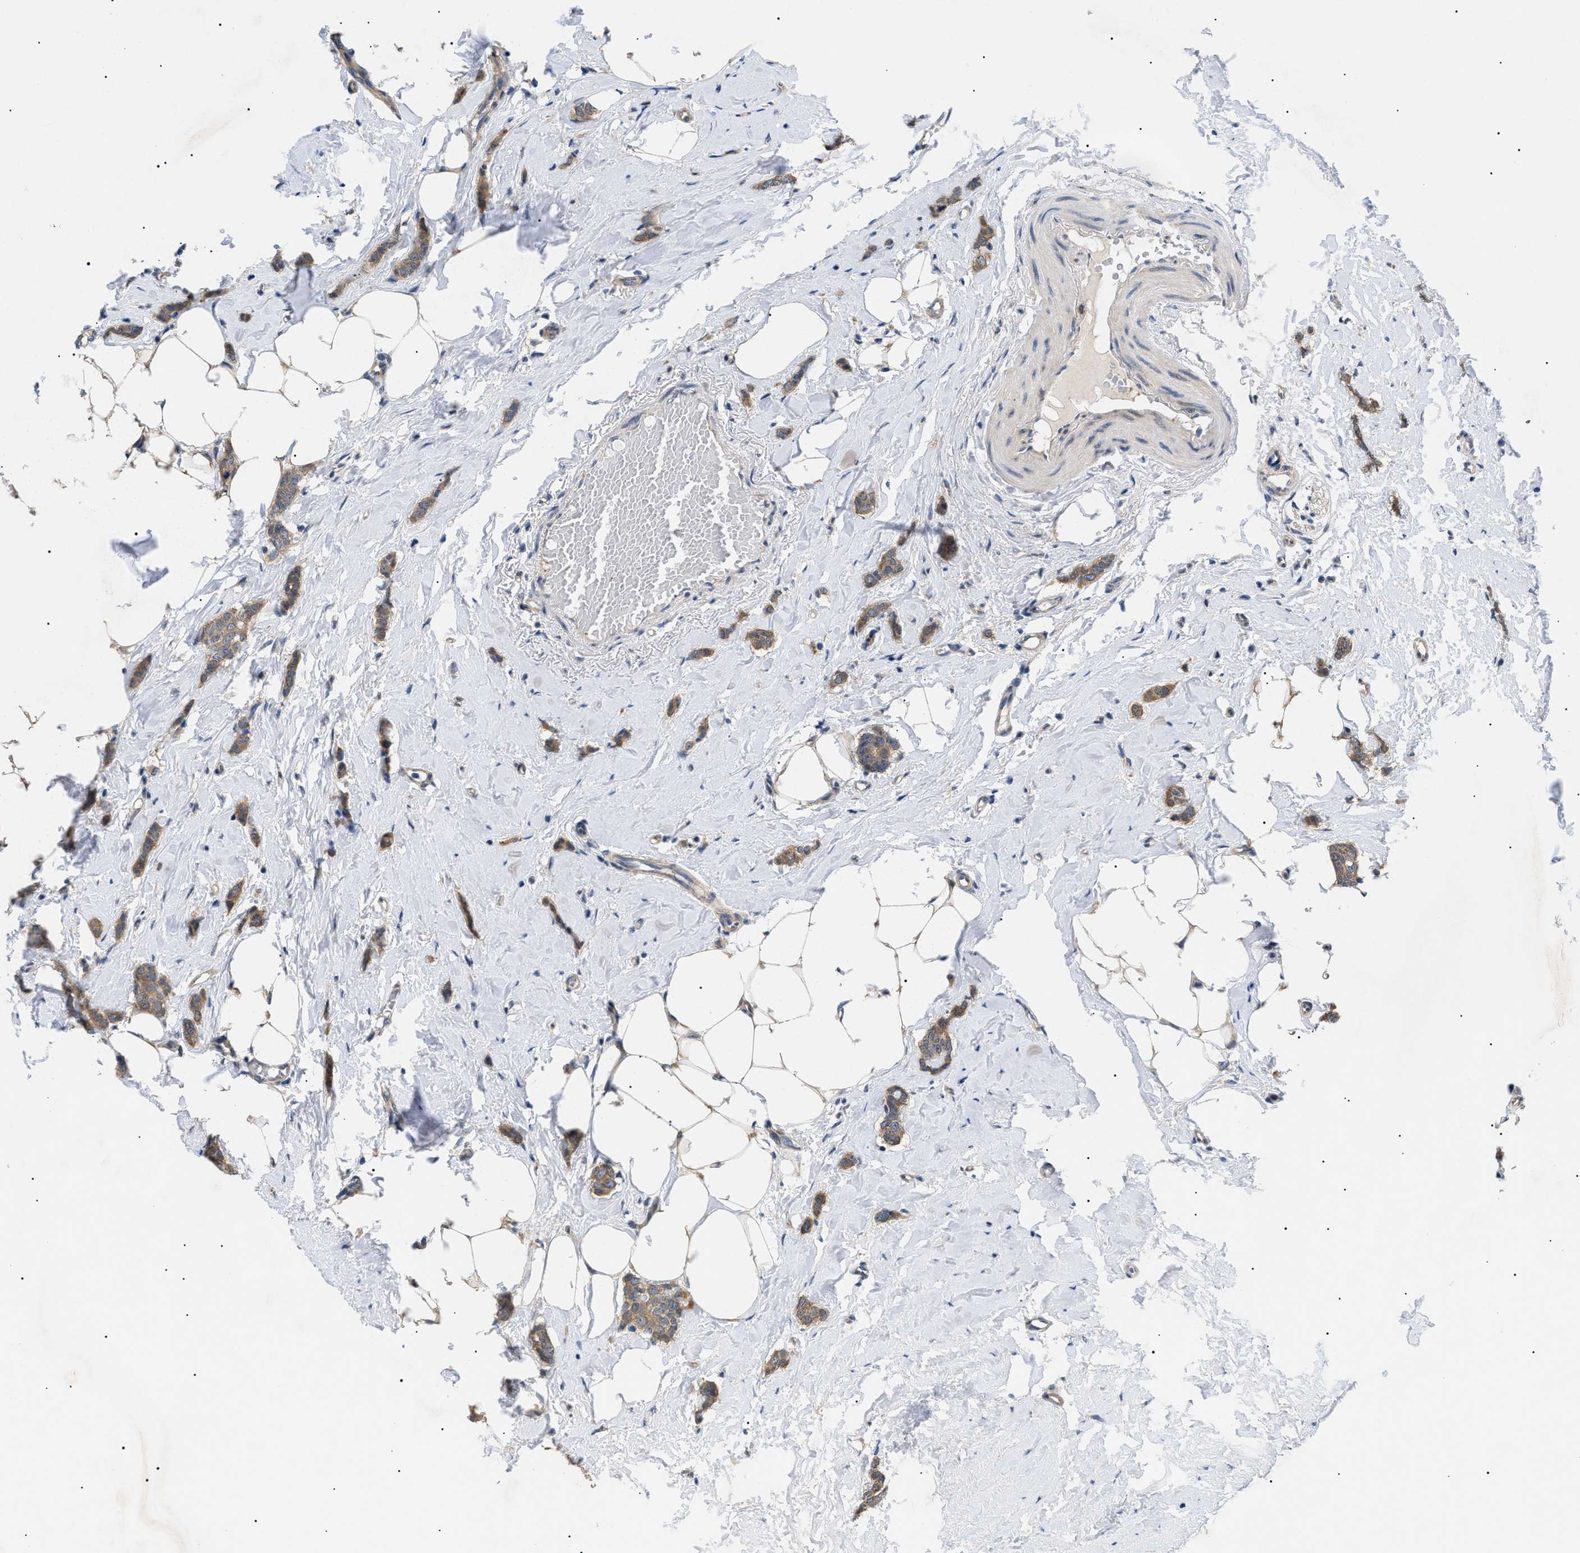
{"staining": {"intensity": "moderate", "quantity": ">75%", "location": "cytoplasmic/membranous"}, "tissue": "breast cancer", "cell_type": "Tumor cells", "image_type": "cancer", "snomed": [{"axis": "morphology", "description": "Lobular carcinoma"}, {"axis": "topography", "description": "Skin"}, {"axis": "topography", "description": "Breast"}], "caption": "The micrograph shows staining of breast cancer (lobular carcinoma), revealing moderate cytoplasmic/membranous protein expression (brown color) within tumor cells.", "gene": "GARRE1", "patient": {"sex": "female", "age": 46}}